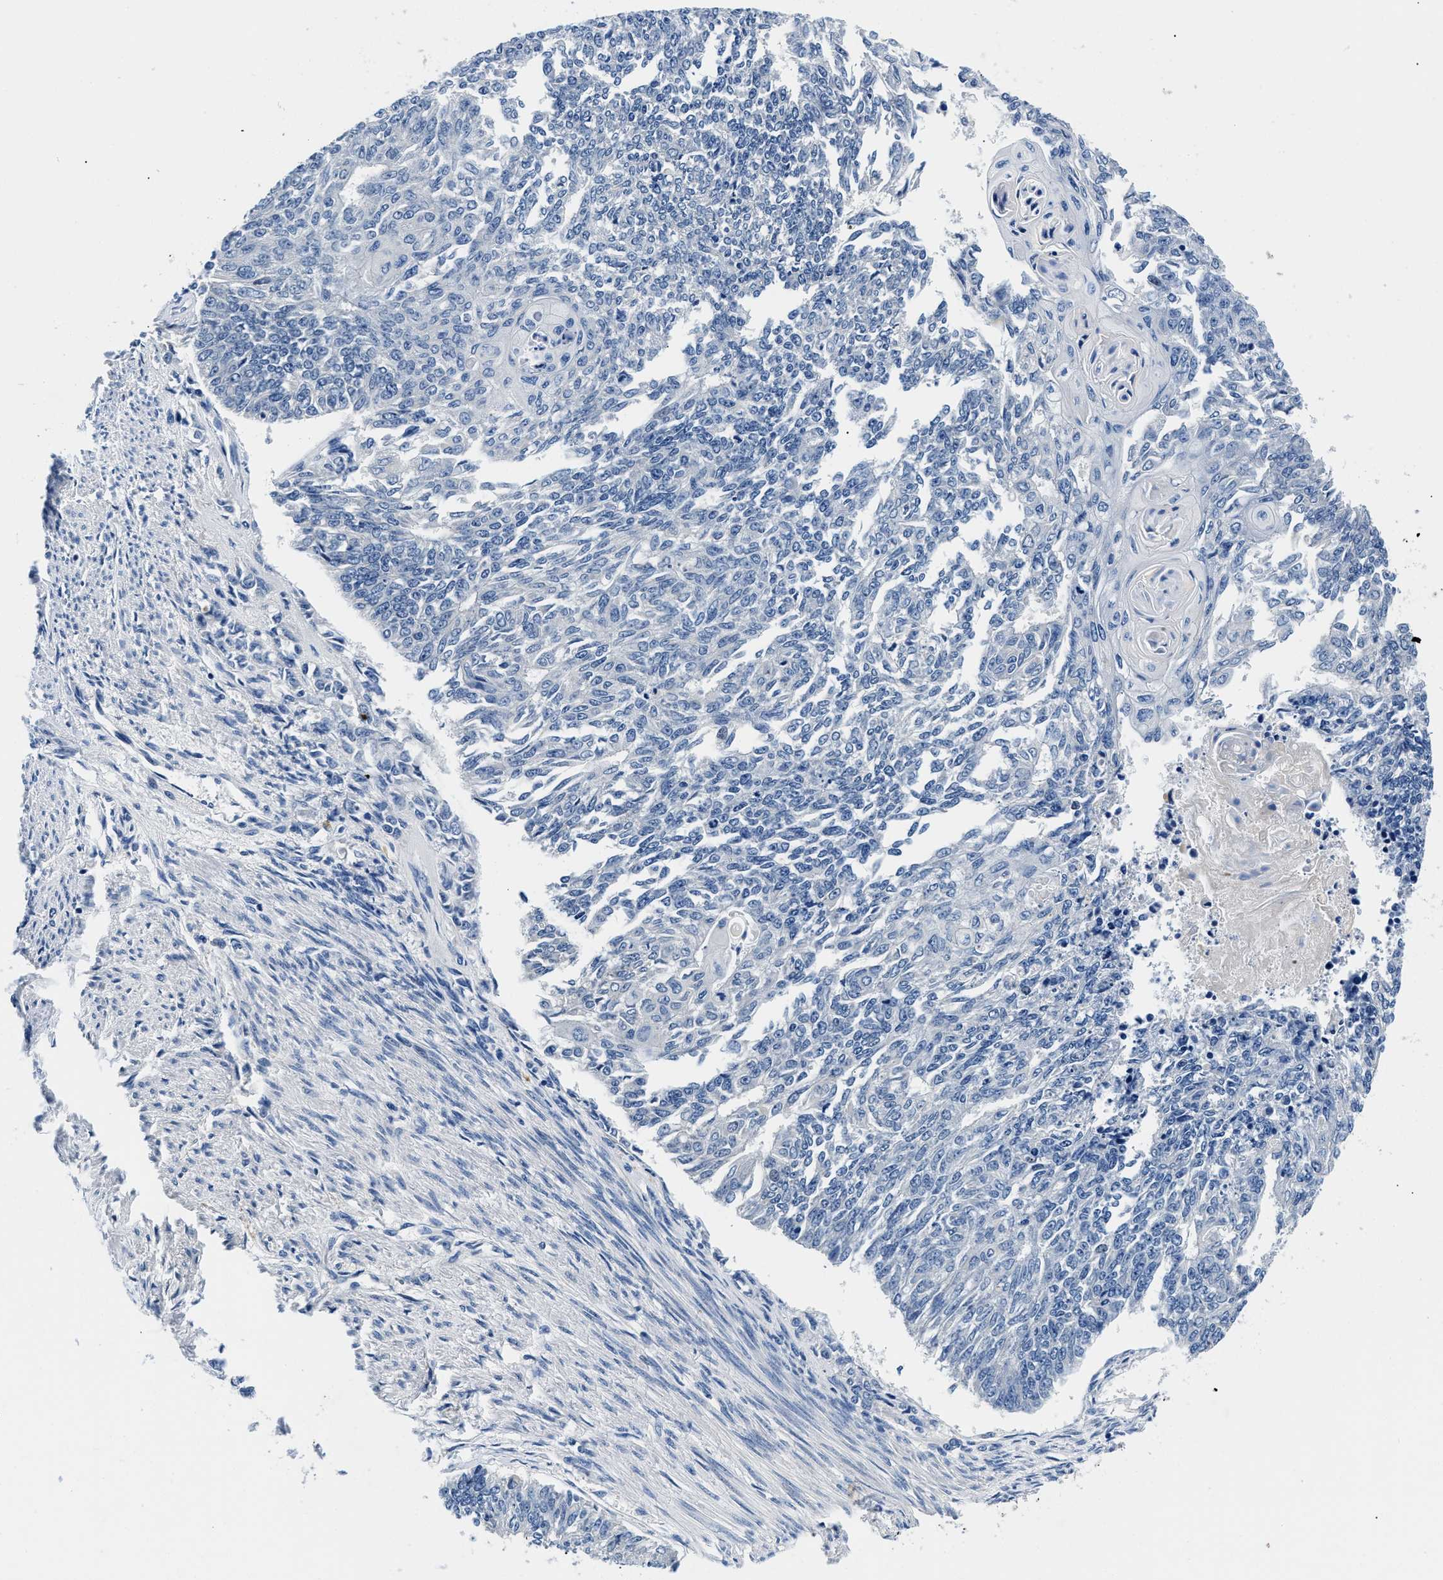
{"staining": {"intensity": "negative", "quantity": "none", "location": "none"}, "tissue": "endometrial cancer", "cell_type": "Tumor cells", "image_type": "cancer", "snomed": [{"axis": "morphology", "description": "Adenocarcinoma, NOS"}, {"axis": "topography", "description": "Endometrium"}], "caption": "A micrograph of human endometrial adenocarcinoma is negative for staining in tumor cells.", "gene": "ZFAND3", "patient": {"sex": "female", "age": 32}}